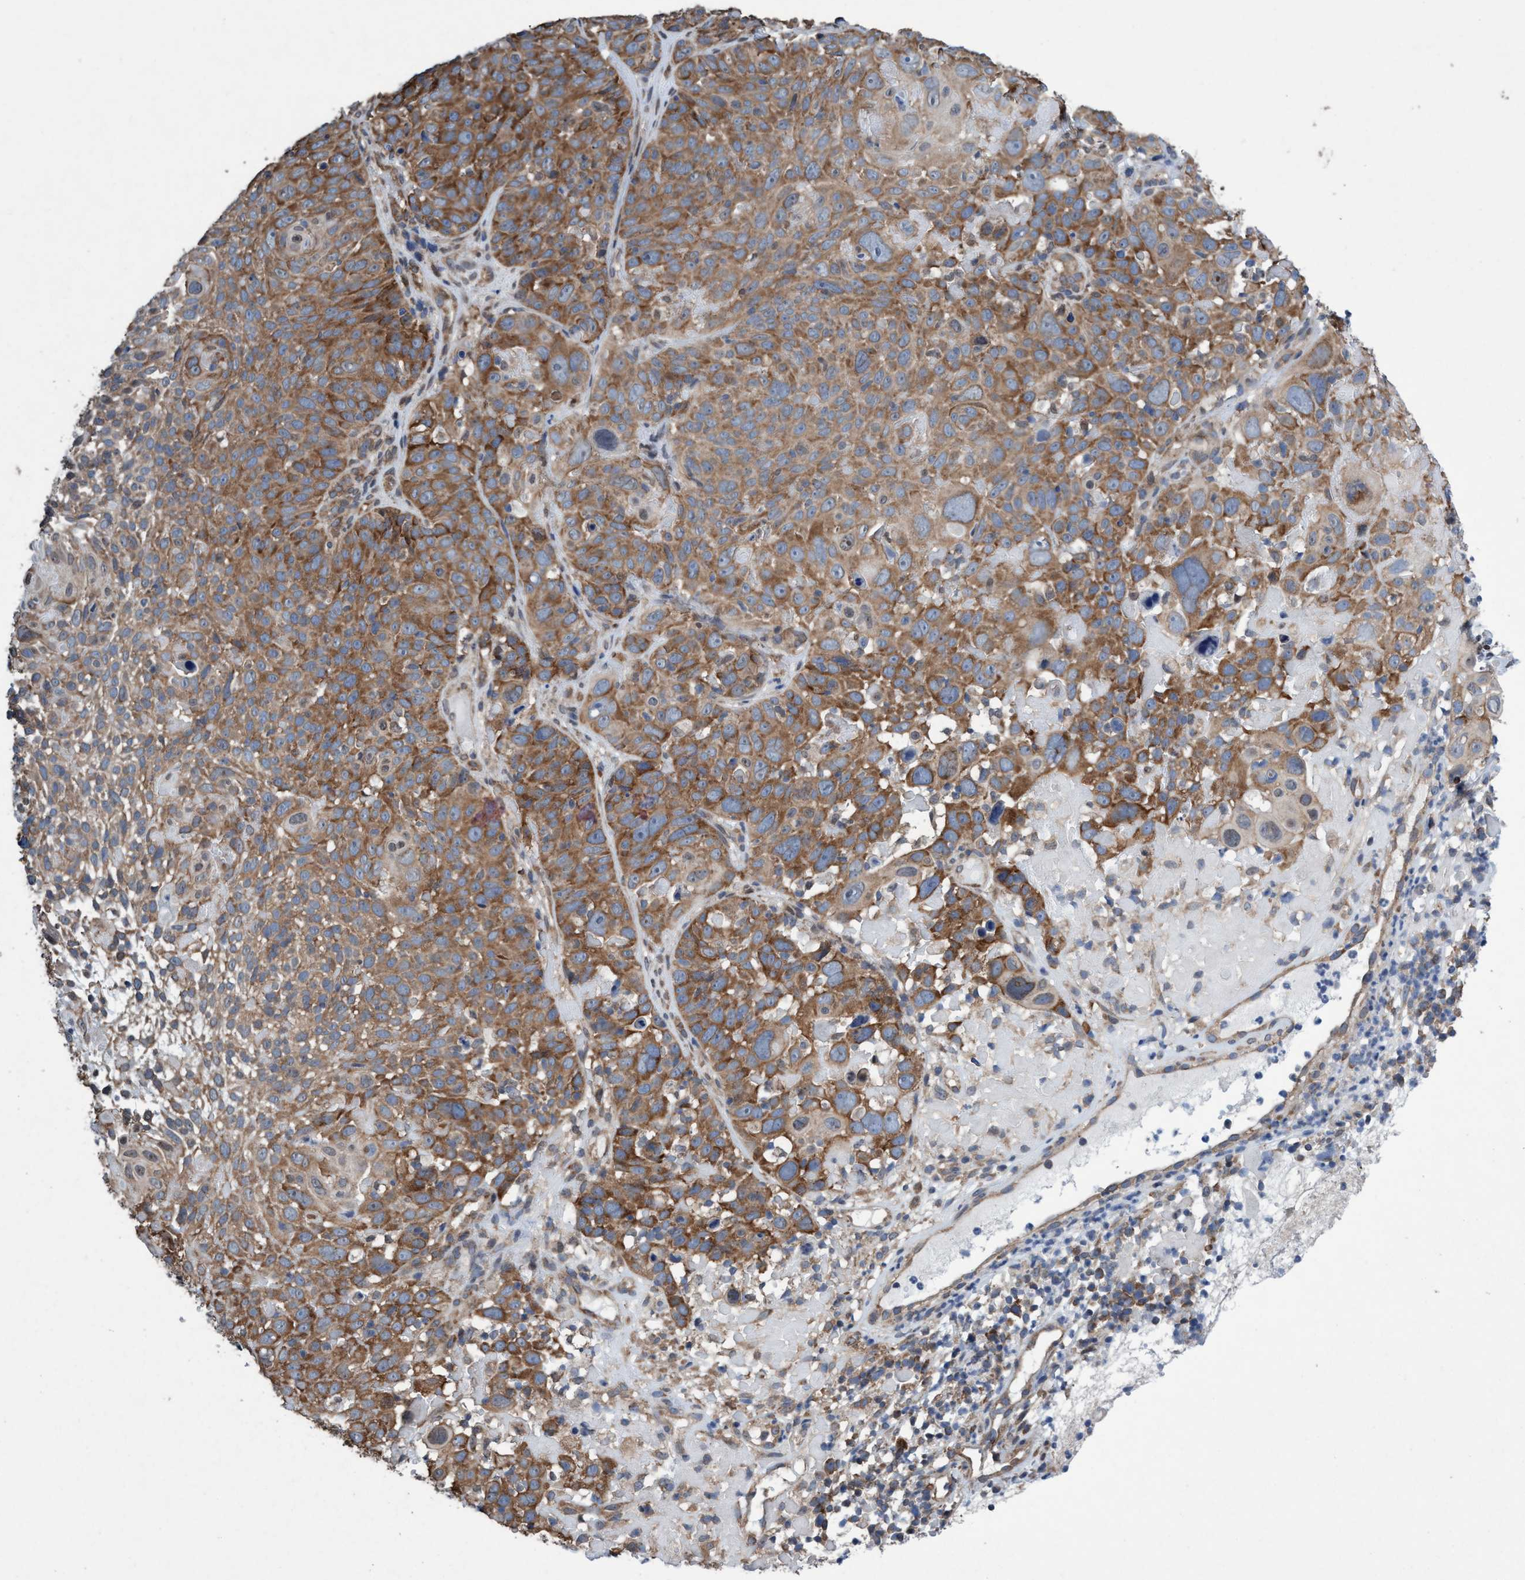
{"staining": {"intensity": "moderate", "quantity": ">75%", "location": "cytoplasmic/membranous"}, "tissue": "cervical cancer", "cell_type": "Tumor cells", "image_type": "cancer", "snomed": [{"axis": "morphology", "description": "Squamous cell carcinoma, NOS"}, {"axis": "topography", "description": "Cervix"}], "caption": "Human cervical cancer stained with a brown dye displays moderate cytoplasmic/membranous positive expression in about >75% of tumor cells.", "gene": "METAP2", "patient": {"sex": "female", "age": 74}}